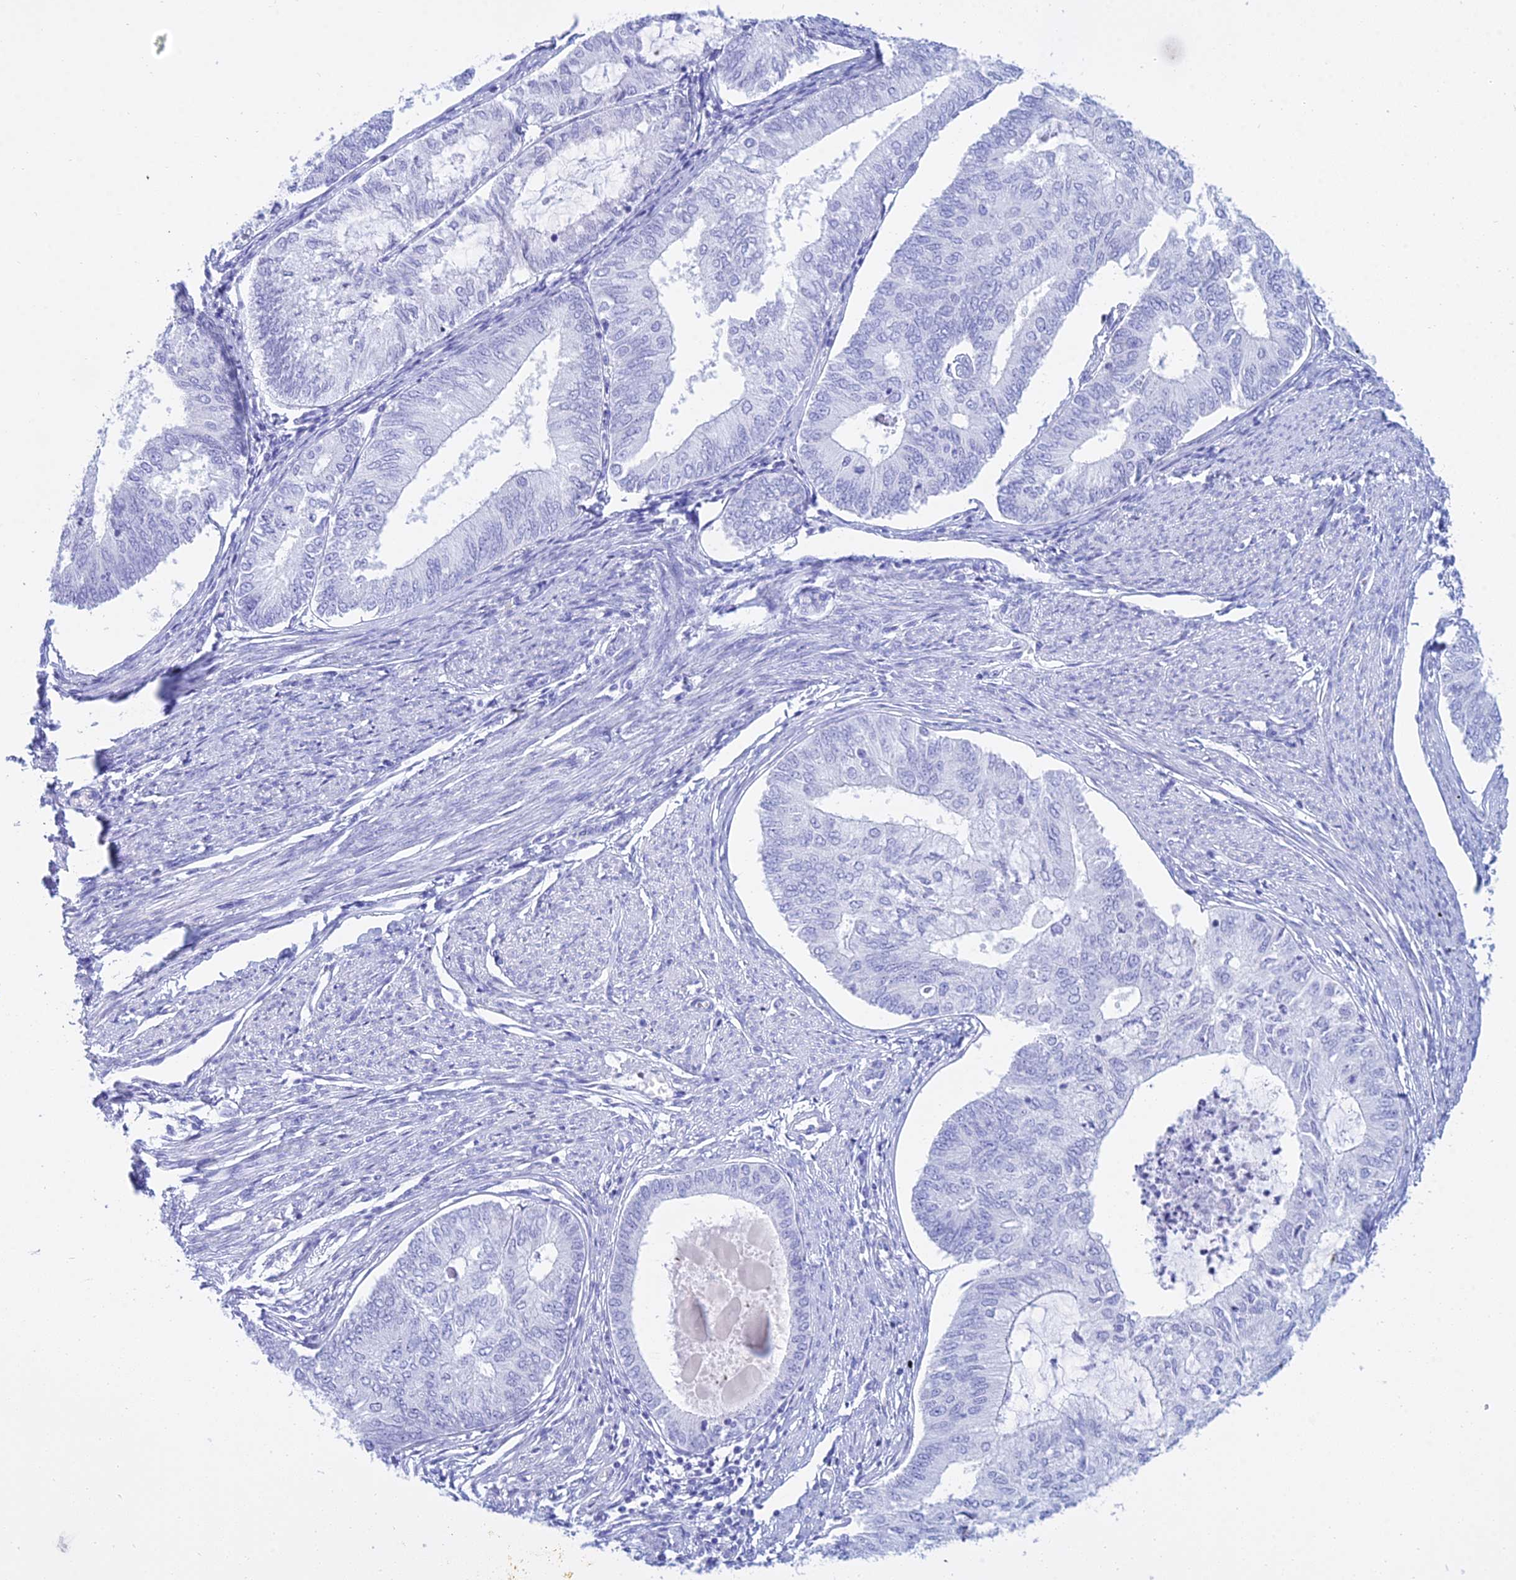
{"staining": {"intensity": "negative", "quantity": "none", "location": "none"}, "tissue": "endometrial cancer", "cell_type": "Tumor cells", "image_type": "cancer", "snomed": [{"axis": "morphology", "description": "Adenocarcinoma, NOS"}, {"axis": "topography", "description": "Endometrium"}], "caption": "Immunohistochemical staining of endometrial cancer demonstrates no significant staining in tumor cells.", "gene": "PATE4", "patient": {"sex": "female", "age": 68}}